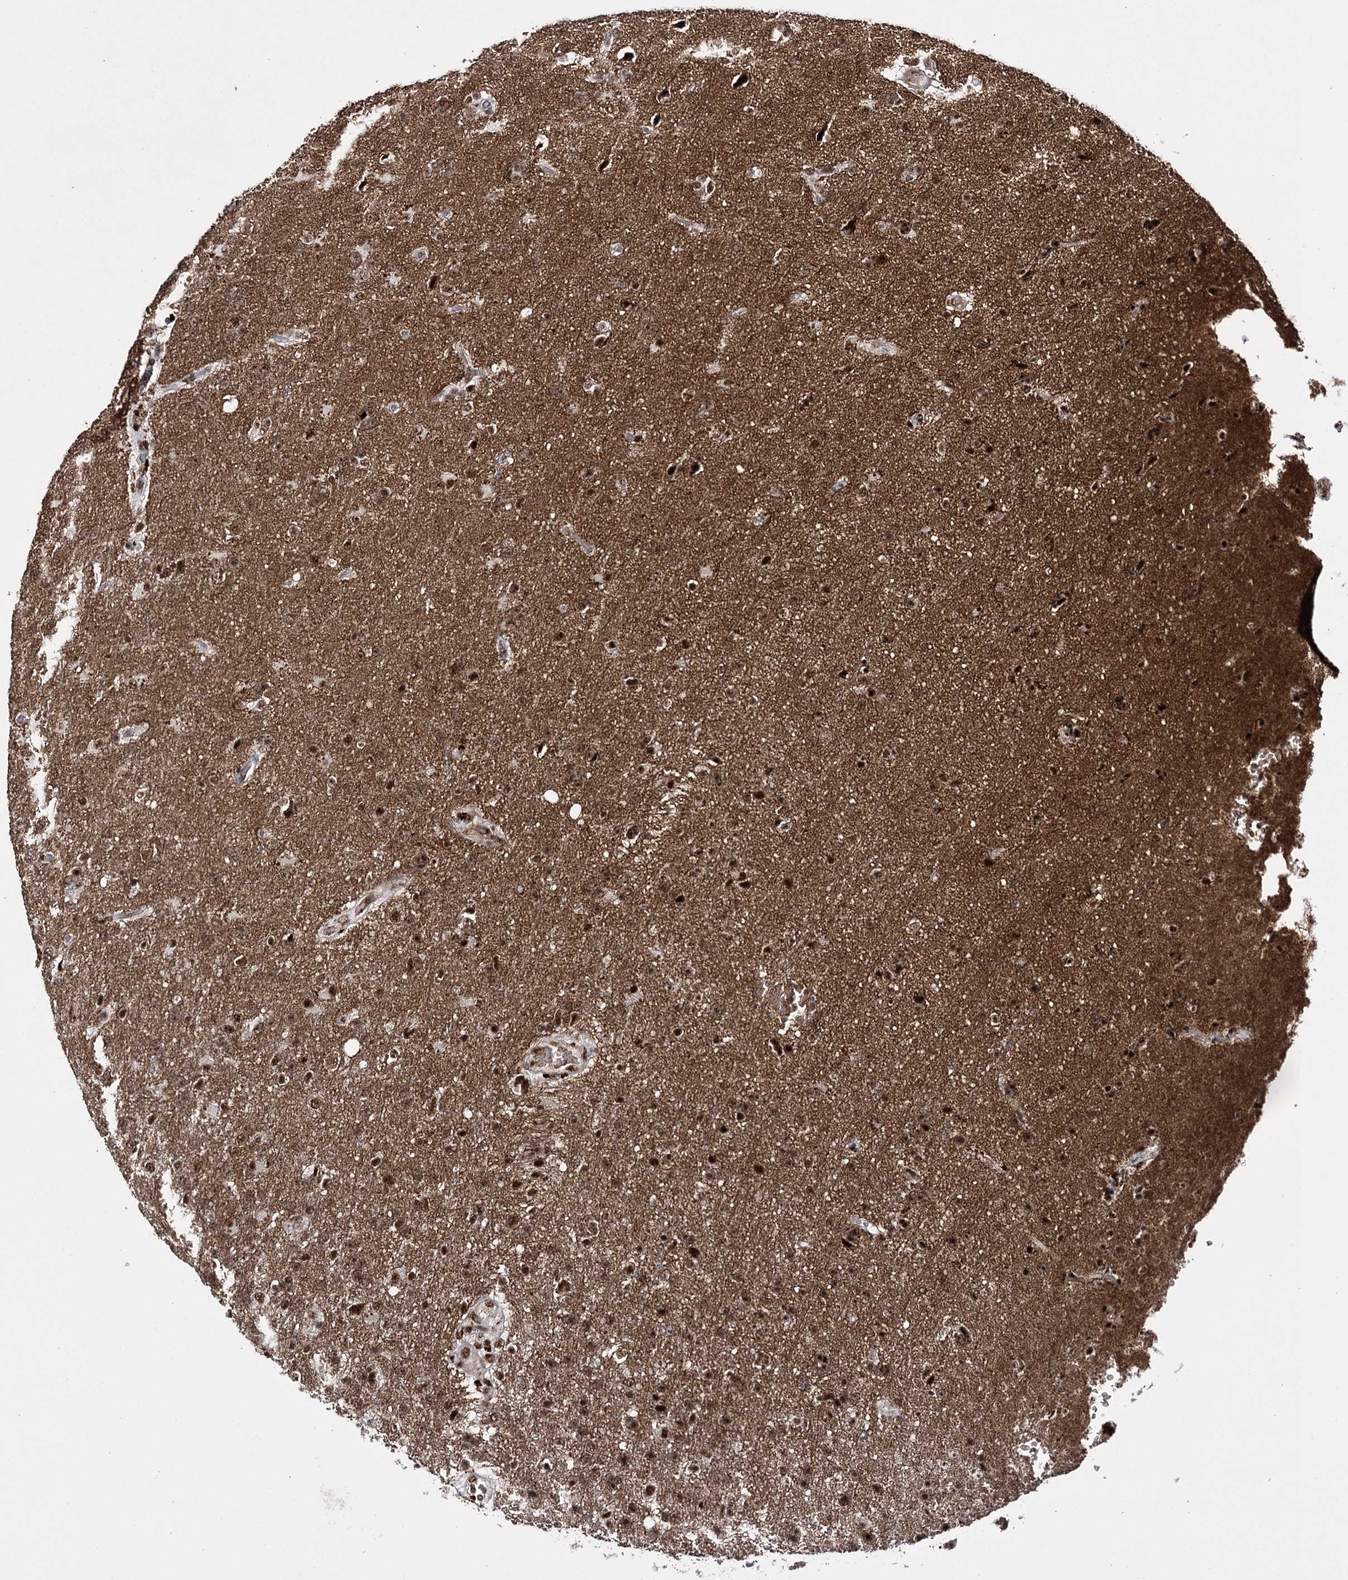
{"staining": {"intensity": "strong", "quantity": ">75%", "location": "nuclear"}, "tissue": "glioma", "cell_type": "Tumor cells", "image_type": "cancer", "snomed": [{"axis": "morphology", "description": "Glioma, malignant, High grade"}, {"axis": "topography", "description": "Brain"}], "caption": "High-grade glioma (malignant) stained with DAB (3,3'-diaminobenzidine) immunohistochemistry (IHC) exhibits high levels of strong nuclear positivity in about >75% of tumor cells.", "gene": "PRPF40A", "patient": {"sex": "male", "age": 61}}